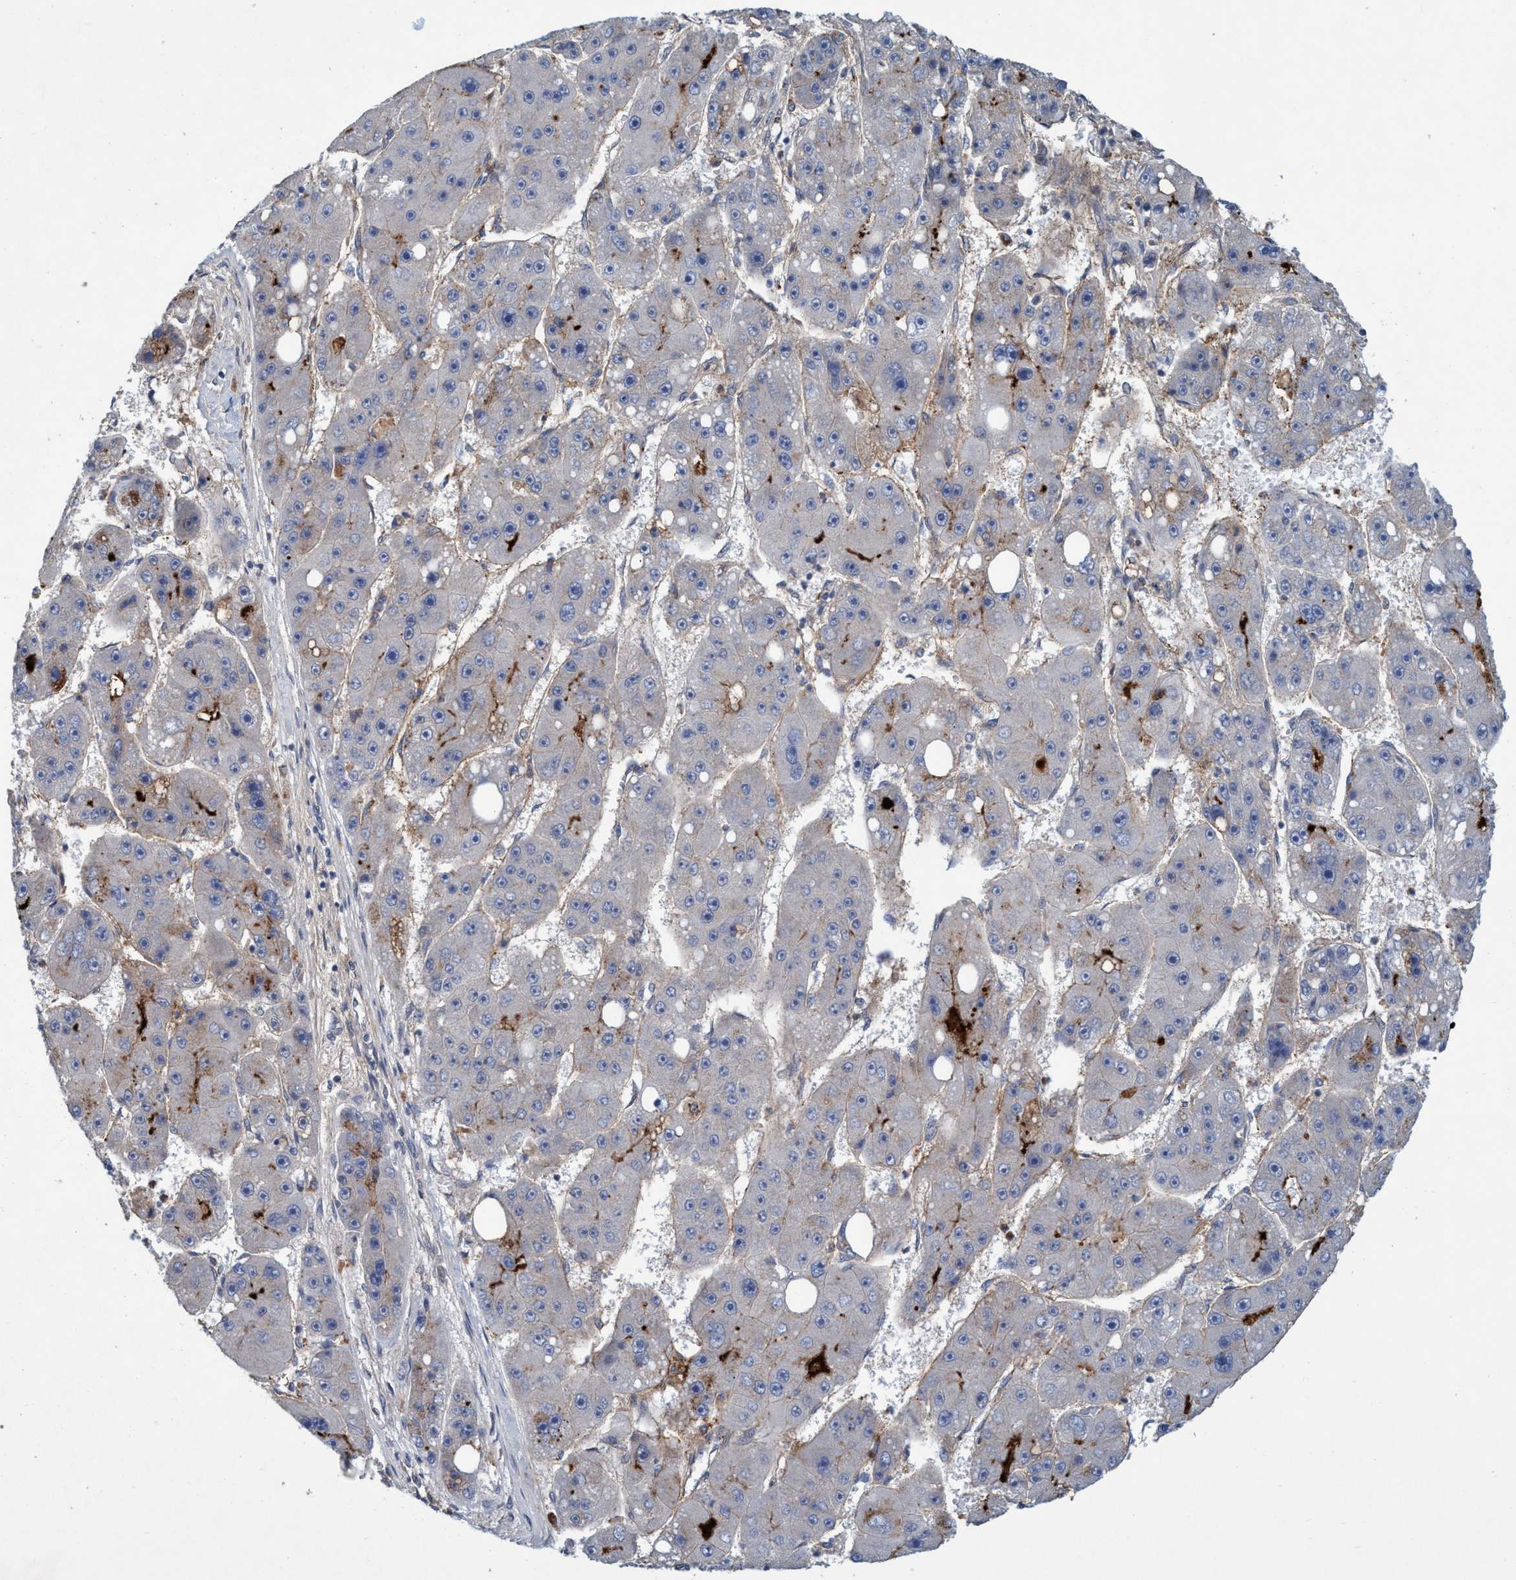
{"staining": {"intensity": "negative", "quantity": "none", "location": "none"}, "tissue": "liver cancer", "cell_type": "Tumor cells", "image_type": "cancer", "snomed": [{"axis": "morphology", "description": "Carcinoma, Hepatocellular, NOS"}, {"axis": "topography", "description": "Liver"}], "caption": "An immunohistochemistry (IHC) image of liver cancer is shown. There is no staining in tumor cells of liver cancer. (Stains: DAB immunohistochemistry with hematoxylin counter stain, Microscopy: brightfield microscopy at high magnification).", "gene": "TRIM65", "patient": {"sex": "female", "age": 61}}